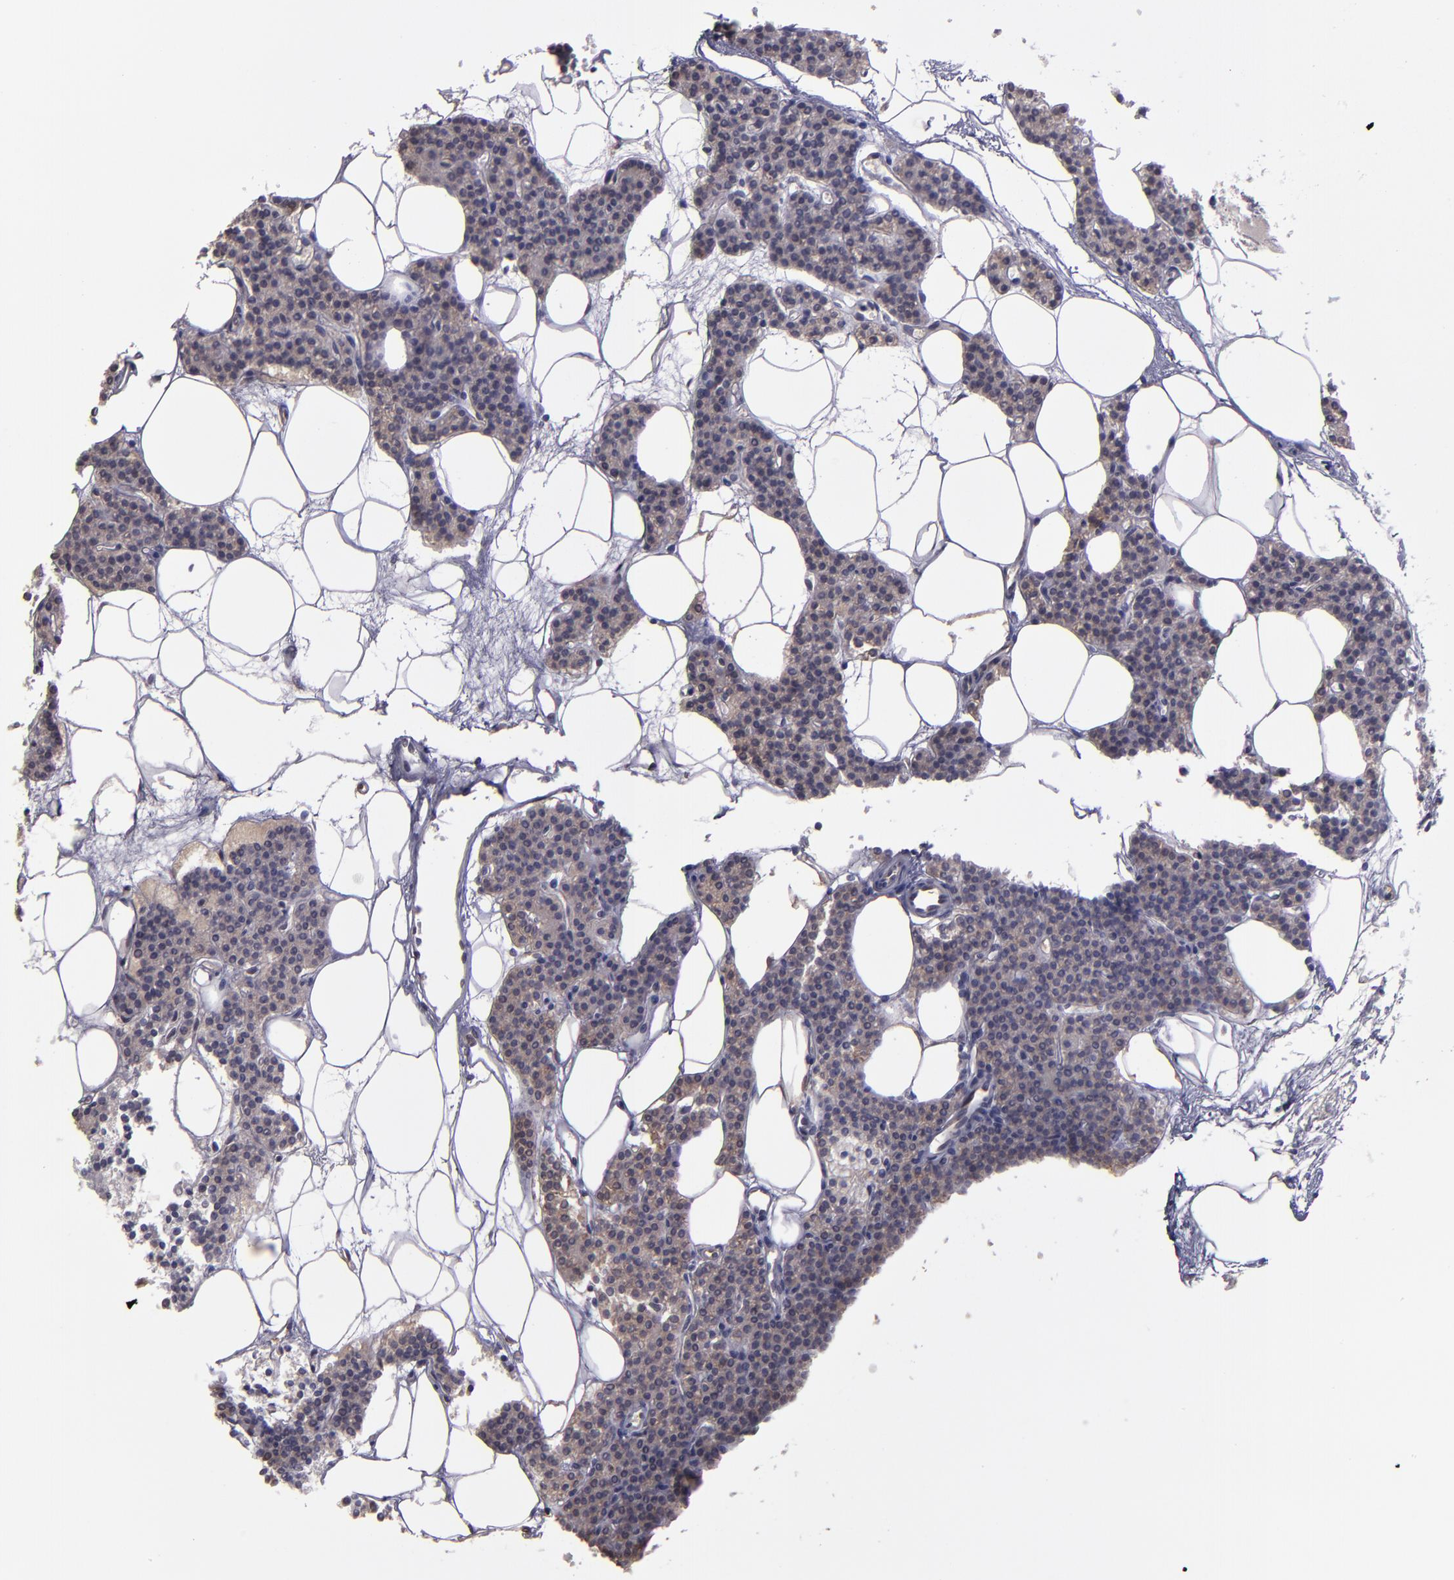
{"staining": {"intensity": "moderate", "quantity": "25%-75%", "location": "cytoplasmic/membranous"}, "tissue": "parathyroid gland", "cell_type": "Glandular cells", "image_type": "normal", "snomed": [{"axis": "morphology", "description": "Normal tissue, NOS"}, {"axis": "topography", "description": "Parathyroid gland"}], "caption": "The micrograph displays staining of normal parathyroid gland, revealing moderate cytoplasmic/membranous protein staining (brown color) within glandular cells. (Brightfield microscopy of DAB IHC at high magnification).", "gene": "CARS1", "patient": {"sex": "male", "age": 24}}